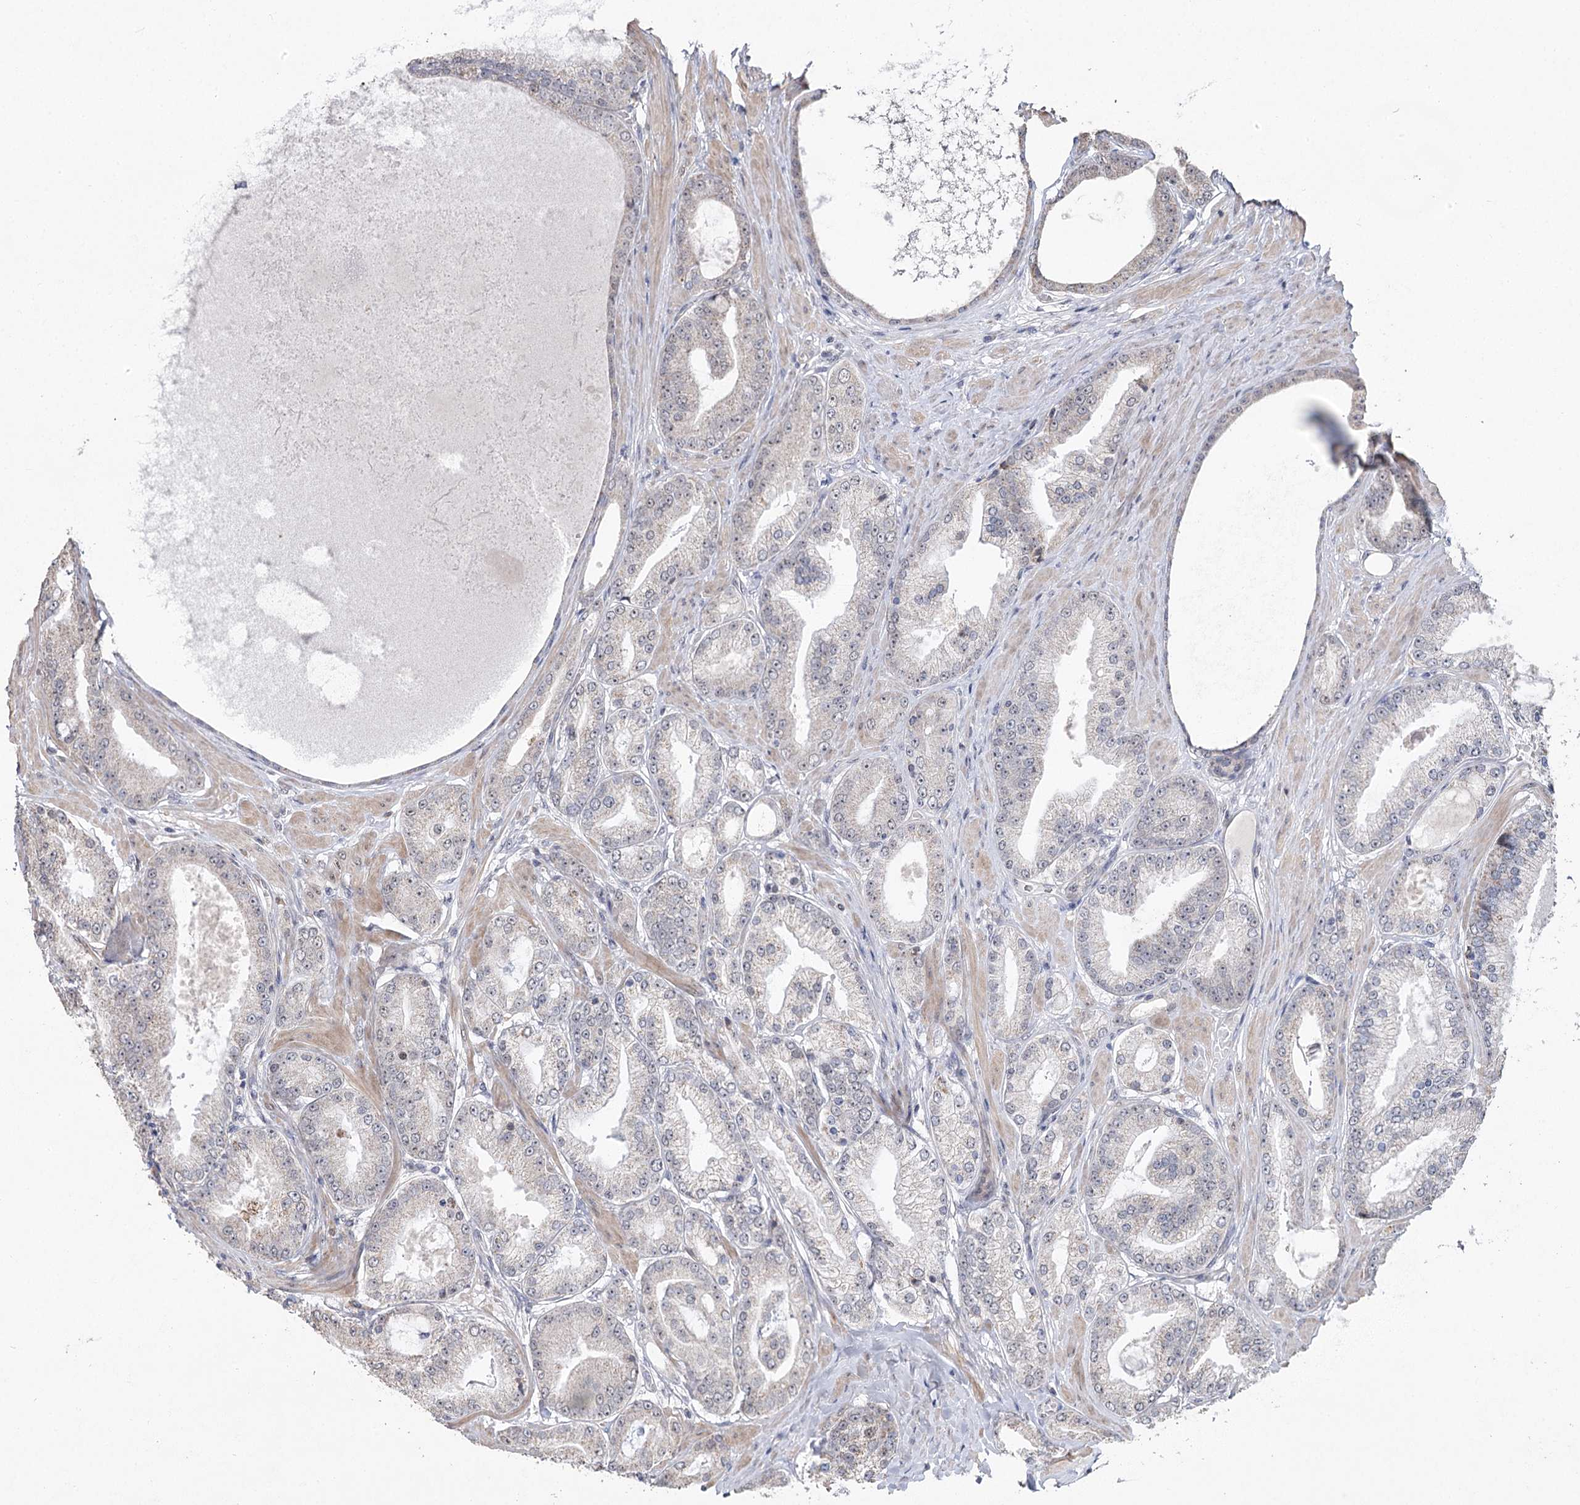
{"staining": {"intensity": "negative", "quantity": "none", "location": "none"}, "tissue": "prostate cancer", "cell_type": "Tumor cells", "image_type": "cancer", "snomed": [{"axis": "morphology", "description": "Adenocarcinoma, High grade"}, {"axis": "topography", "description": "Prostate"}], "caption": "This is an IHC image of prostate adenocarcinoma (high-grade). There is no staining in tumor cells.", "gene": "RUFY4", "patient": {"sex": "male", "age": 59}}